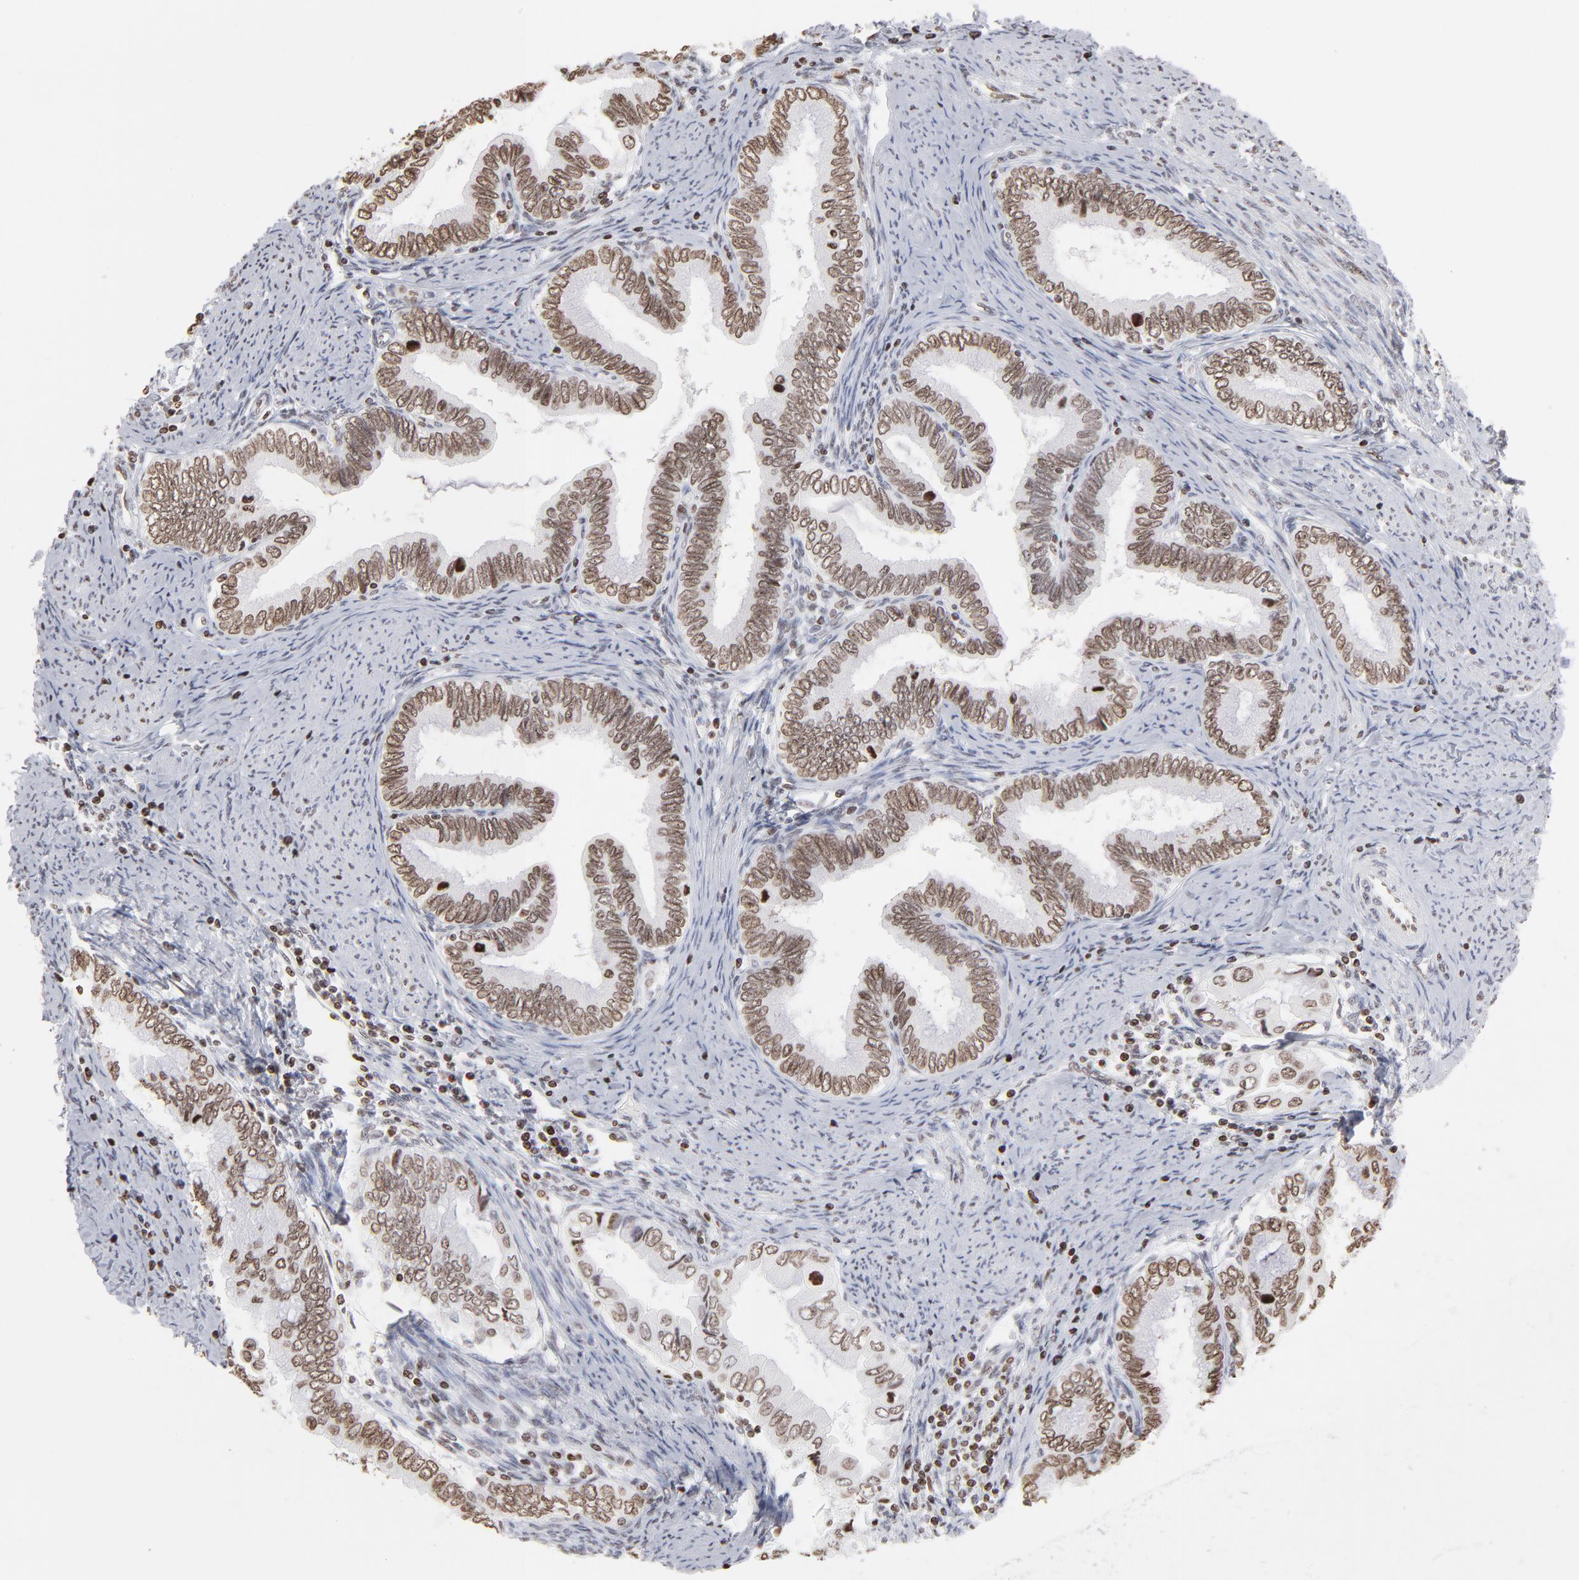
{"staining": {"intensity": "moderate", "quantity": ">75%", "location": "nuclear"}, "tissue": "cervical cancer", "cell_type": "Tumor cells", "image_type": "cancer", "snomed": [{"axis": "morphology", "description": "Adenocarcinoma, NOS"}, {"axis": "topography", "description": "Cervix"}], "caption": "The photomicrograph demonstrates a brown stain indicating the presence of a protein in the nuclear of tumor cells in cervical adenocarcinoma.", "gene": "PARP1", "patient": {"sex": "female", "age": 49}}